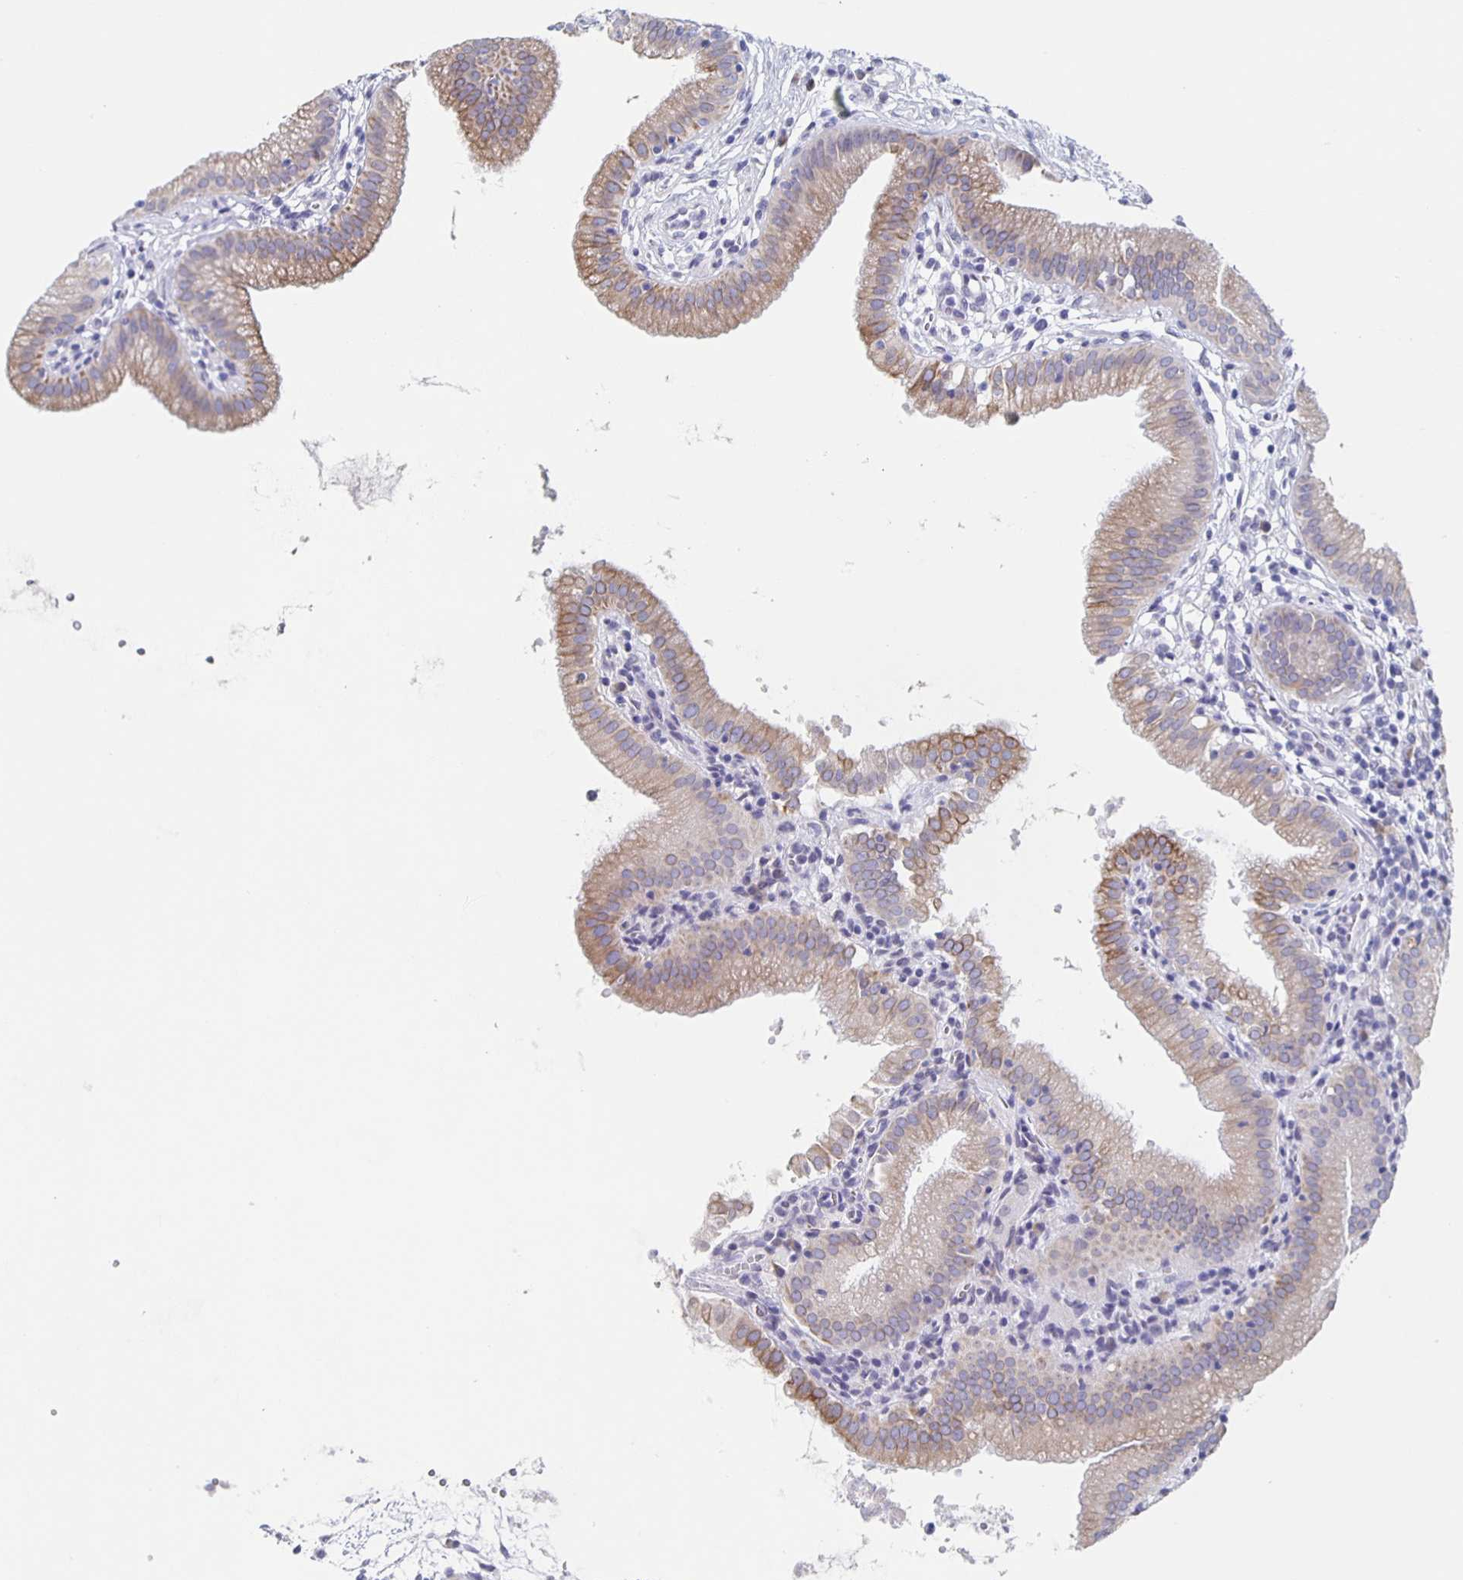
{"staining": {"intensity": "moderate", "quantity": "25%-75%", "location": "cytoplasmic/membranous"}, "tissue": "gallbladder", "cell_type": "Glandular cells", "image_type": "normal", "snomed": [{"axis": "morphology", "description": "Normal tissue, NOS"}, {"axis": "topography", "description": "Gallbladder"}], "caption": "Immunohistochemical staining of unremarkable gallbladder displays medium levels of moderate cytoplasmic/membranous positivity in about 25%-75% of glandular cells. (Stains: DAB in brown, nuclei in blue, Microscopy: brightfield microscopy at high magnification).", "gene": "CCDC17", "patient": {"sex": "female", "age": 65}}